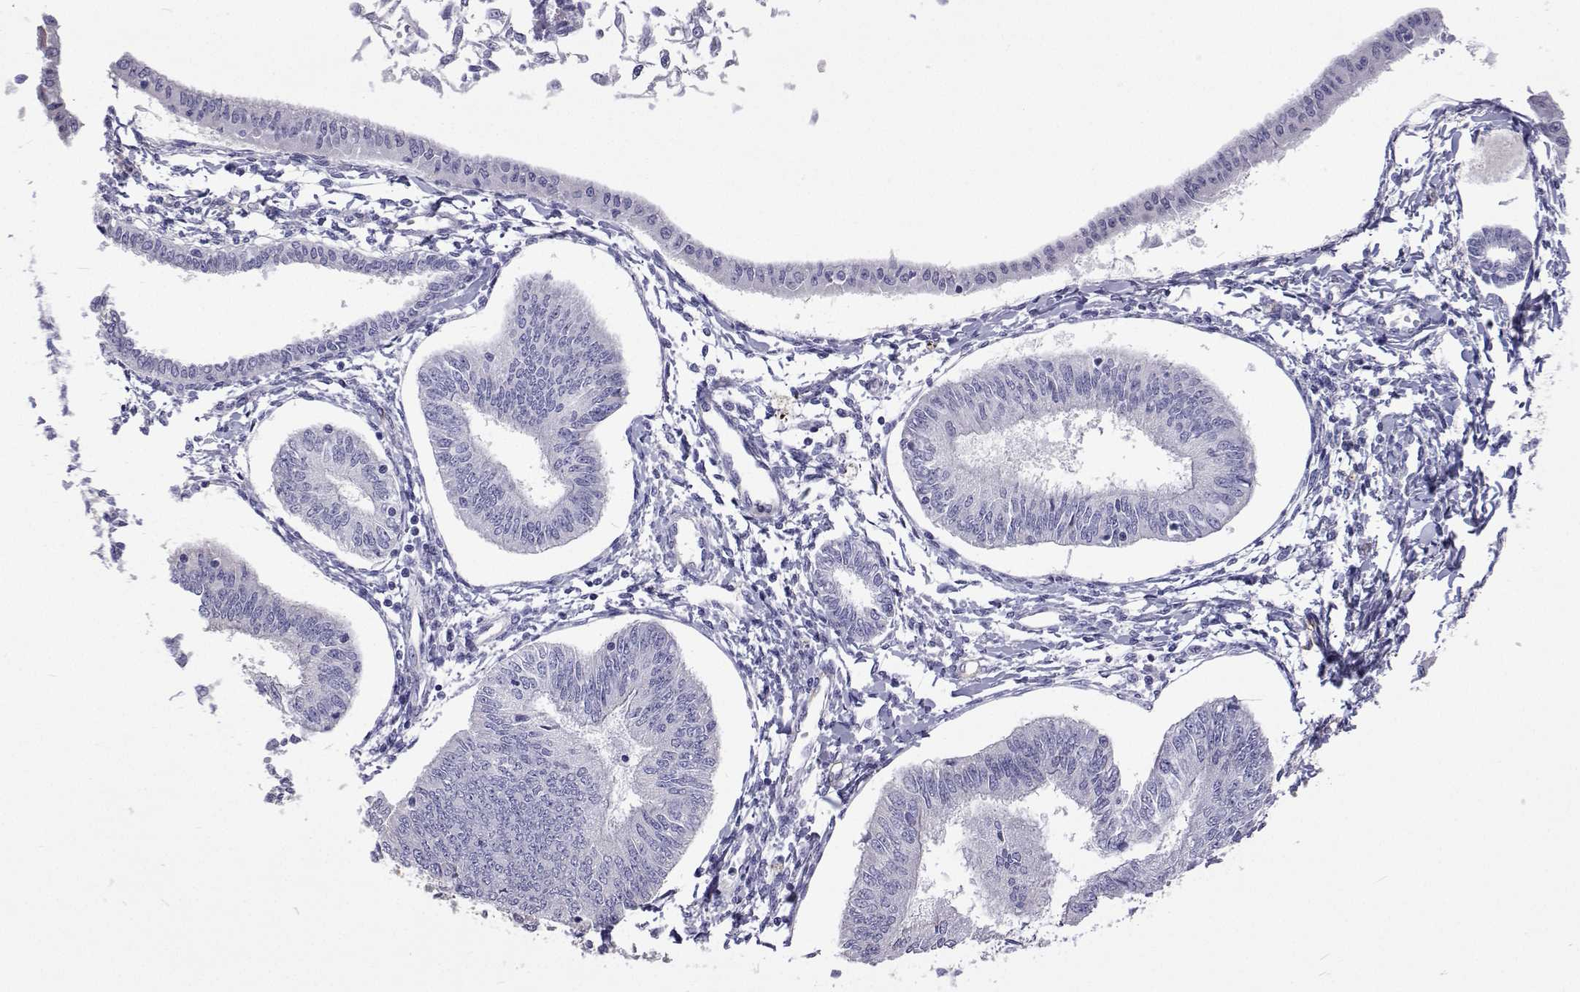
{"staining": {"intensity": "negative", "quantity": "none", "location": "none"}, "tissue": "endometrial cancer", "cell_type": "Tumor cells", "image_type": "cancer", "snomed": [{"axis": "morphology", "description": "Adenocarcinoma, NOS"}, {"axis": "topography", "description": "Endometrium"}], "caption": "There is no significant positivity in tumor cells of endometrial cancer.", "gene": "NPR3", "patient": {"sex": "female", "age": 58}}